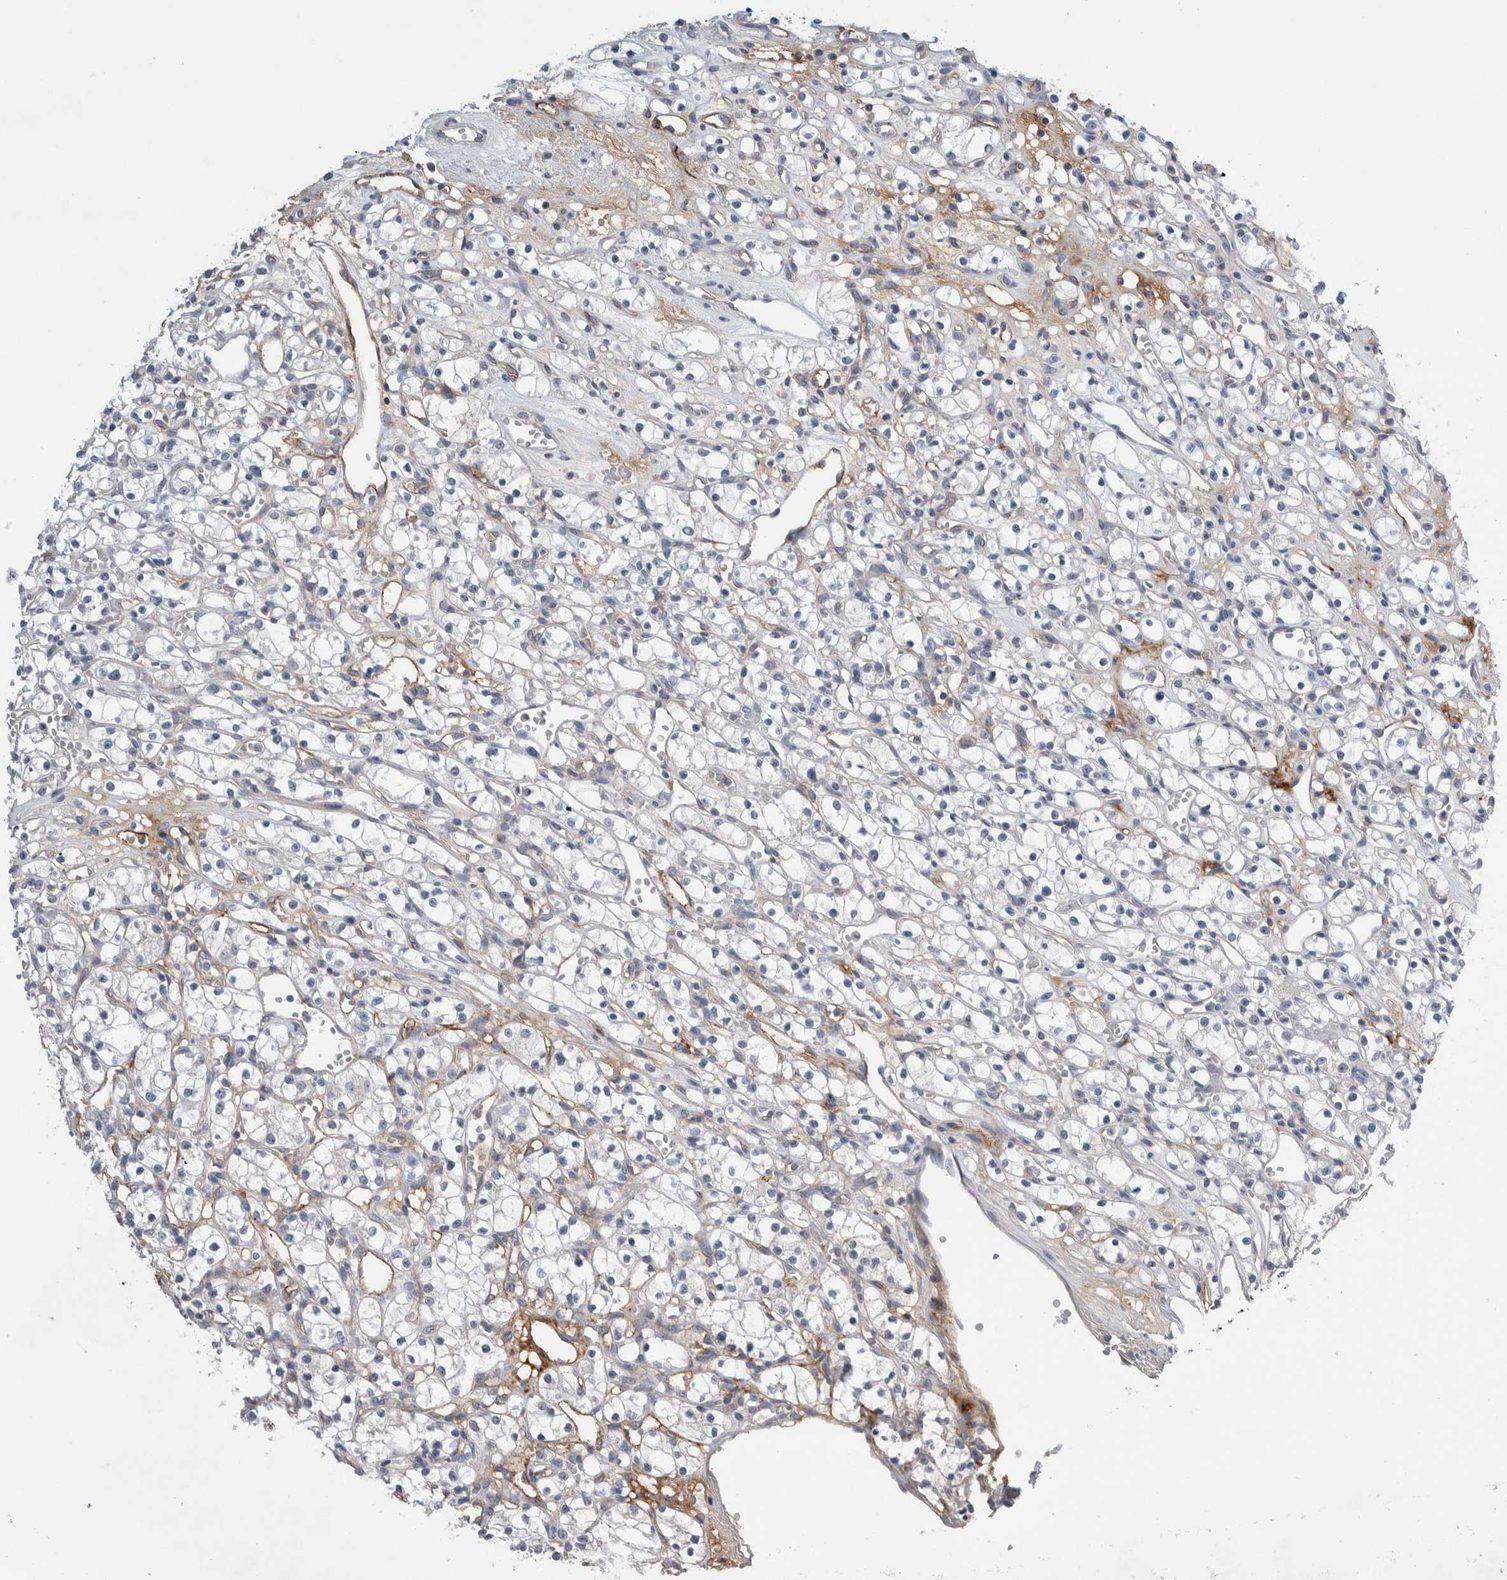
{"staining": {"intensity": "negative", "quantity": "none", "location": "none"}, "tissue": "renal cancer", "cell_type": "Tumor cells", "image_type": "cancer", "snomed": [{"axis": "morphology", "description": "Adenocarcinoma, NOS"}, {"axis": "topography", "description": "Kidney"}], "caption": "Immunohistochemistry (IHC) of adenocarcinoma (renal) demonstrates no positivity in tumor cells.", "gene": "CEP131", "patient": {"sex": "female", "age": 59}}